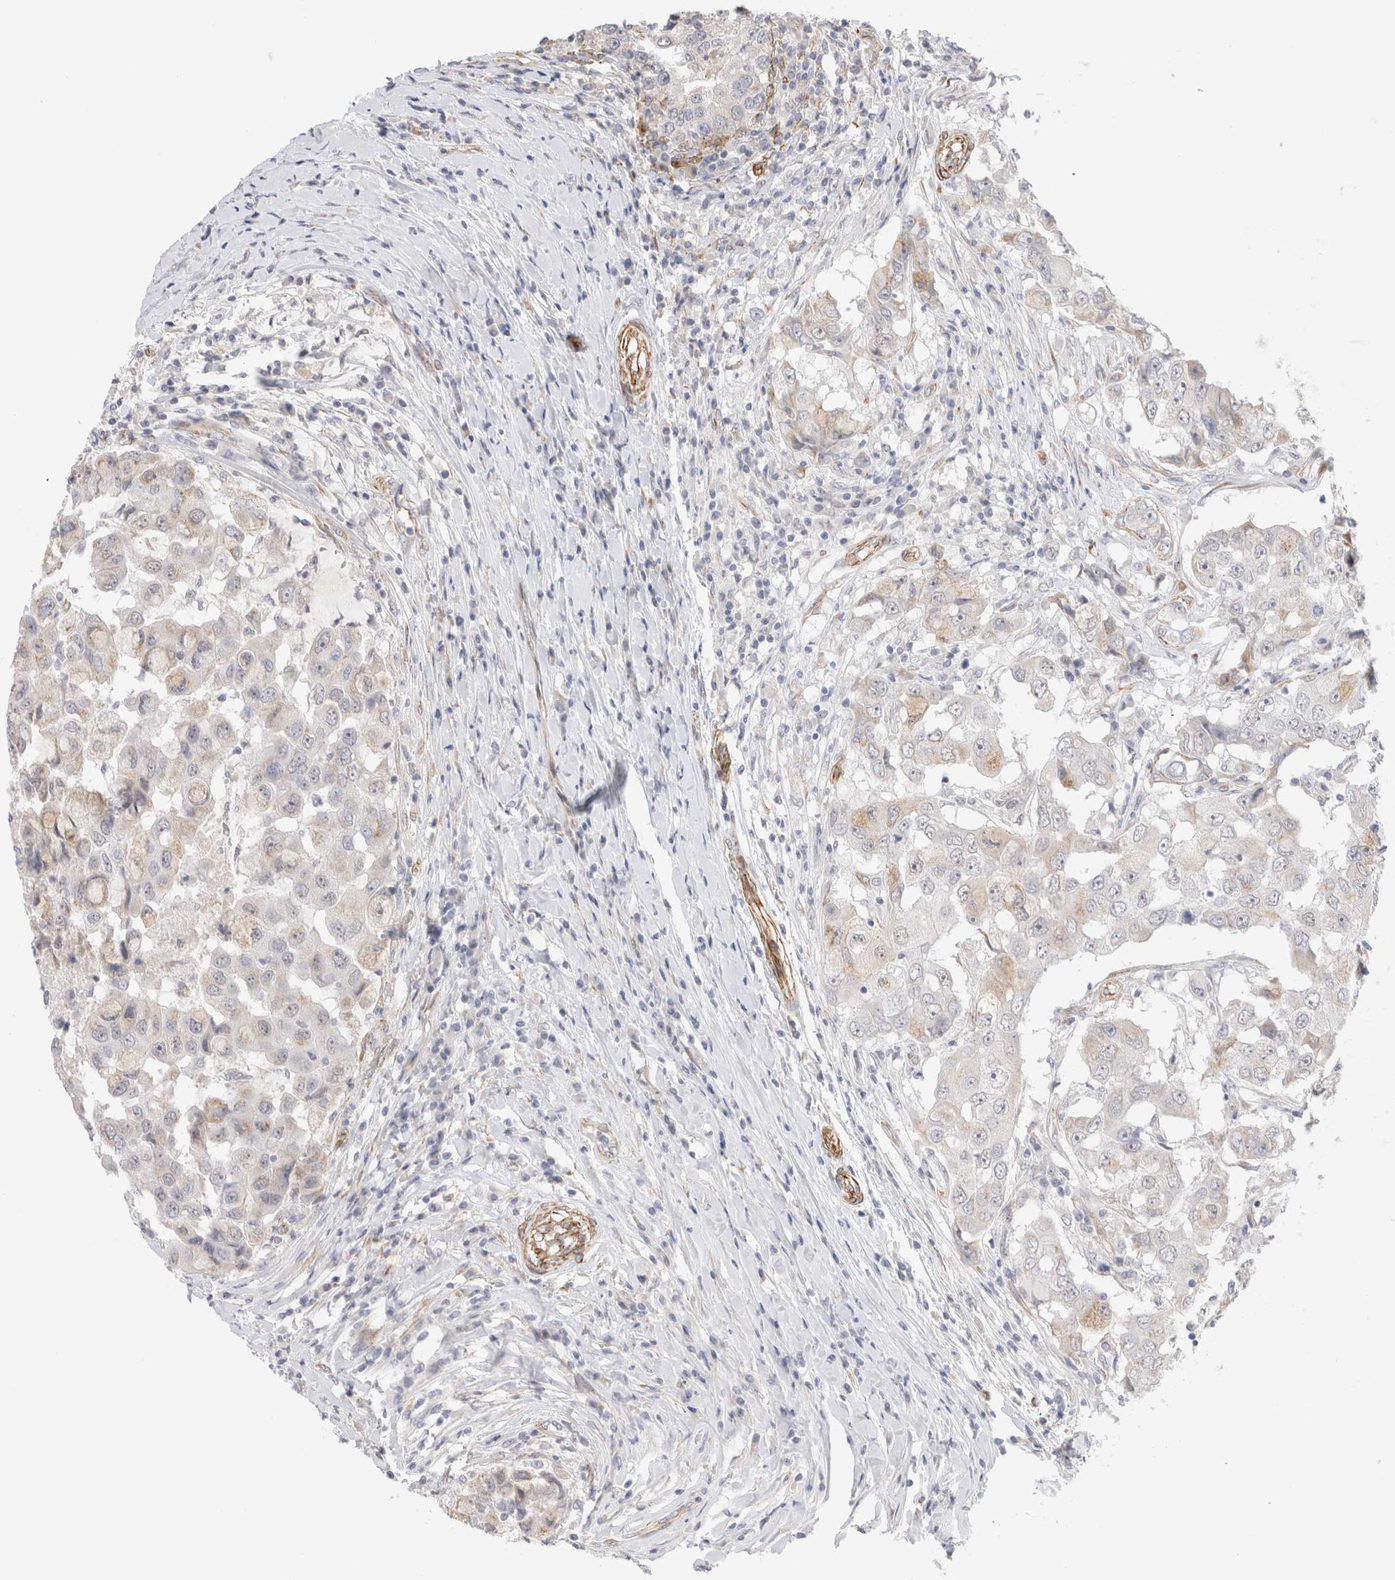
{"staining": {"intensity": "weak", "quantity": "<25%", "location": "cytoplasmic/membranous"}, "tissue": "breast cancer", "cell_type": "Tumor cells", "image_type": "cancer", "snomed": [{"axis": "morphology", "description": "Duct carcinoma"}, {"axis": "topography", "description": "Breast"}], "caption": "A histopathology image of human breast cancer is negative for staining in tumor cells.", "gene": "CAAP1", "patient": {"sex": "female", "age": 27}}